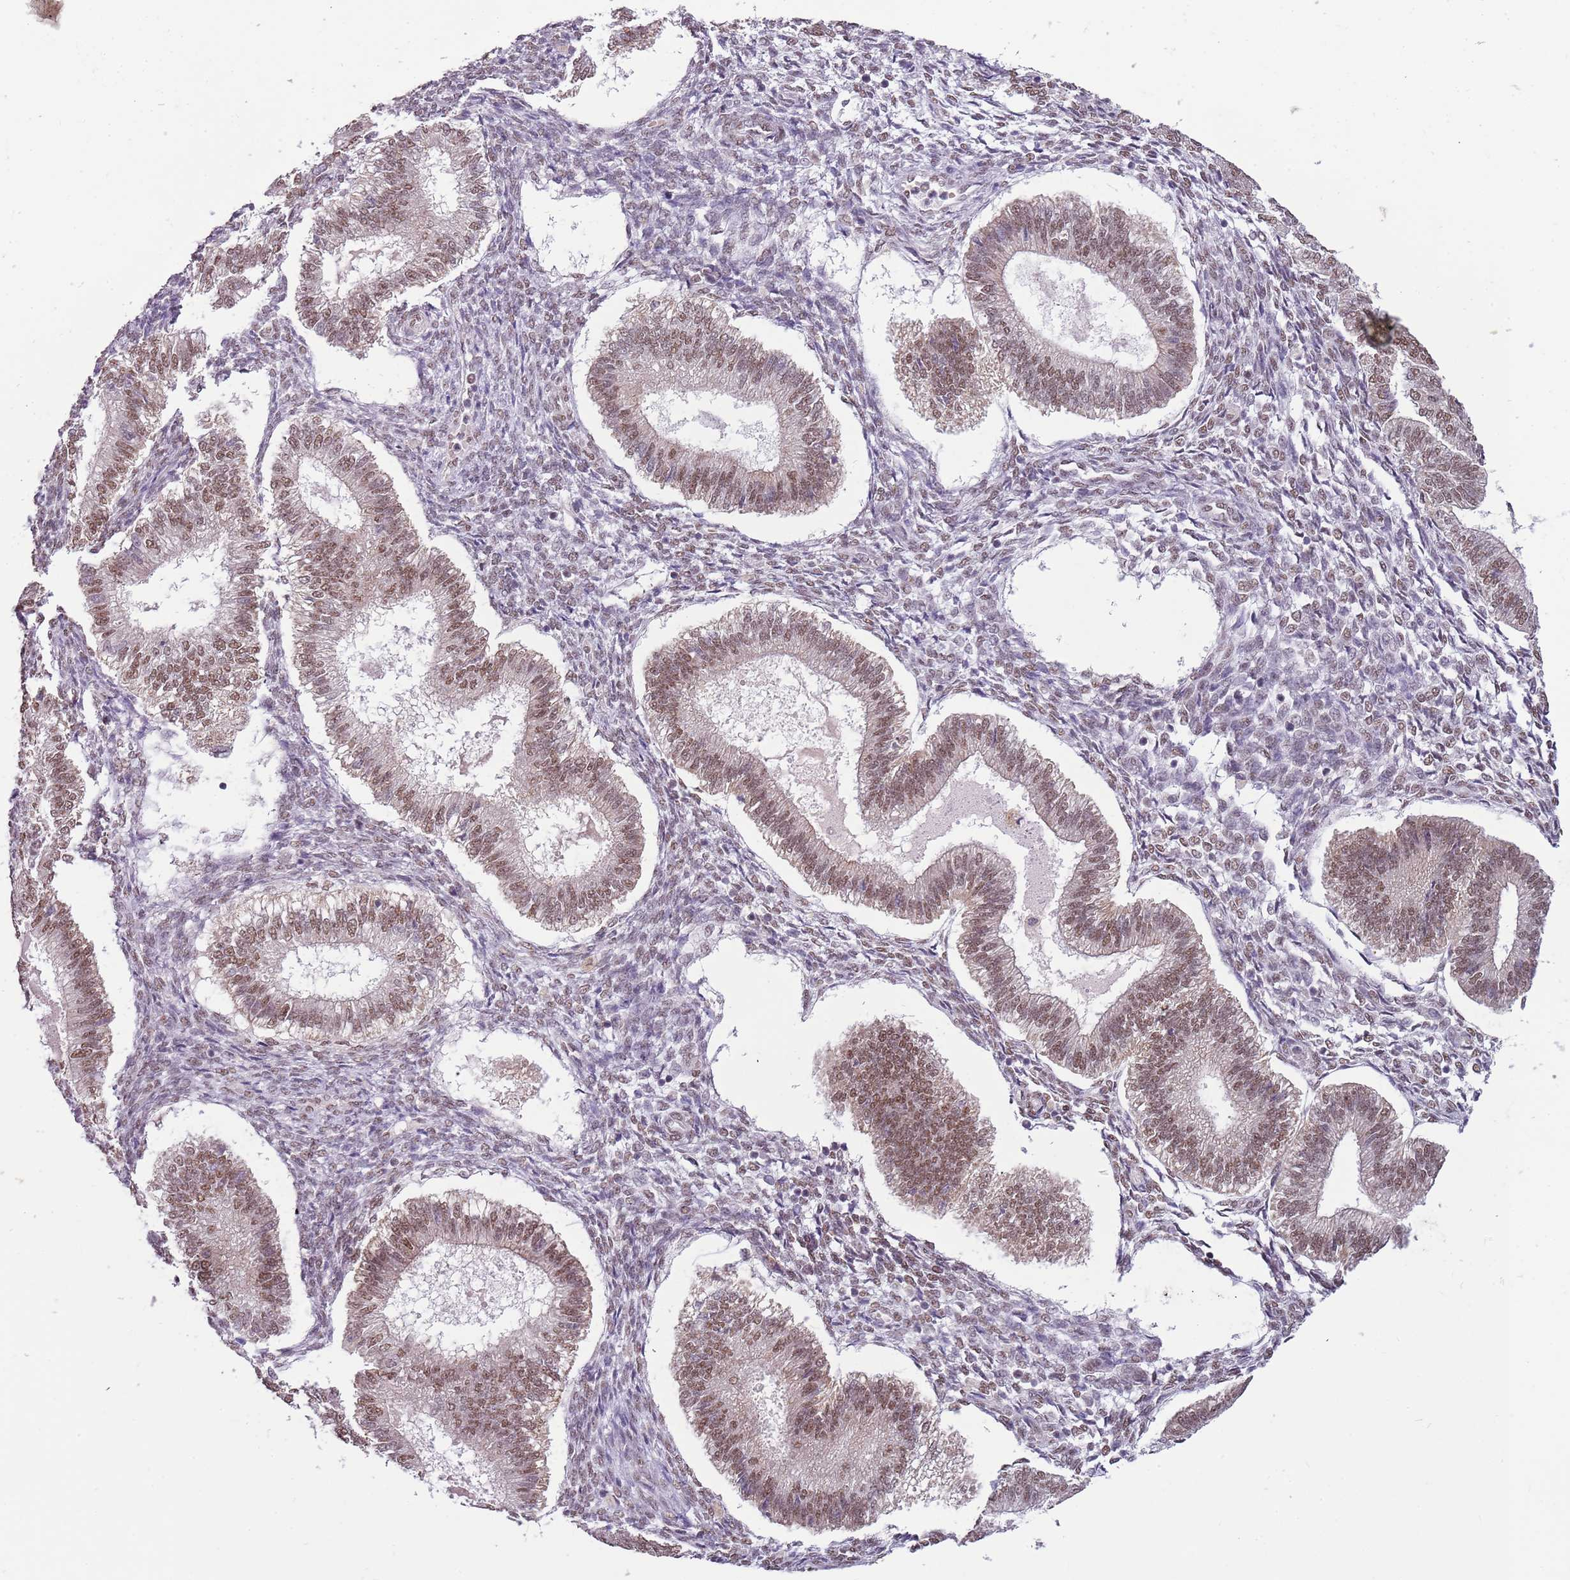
{"staining": {"intensity": "moderate", "quantity": "<25%", "location": "nuclear"}, "tissue": "endometrium", "cell_type": "Cells in endometrial stroma", "image_type": "normal", "snomed": [{"axis": "morphology", "description": "Normal tissue, NOS"}, {"axis": "topography", "description": "Endometrium"}], "caption": "This histopathology image exhibits immunohistochemistry (IHC) staining of benign endometrium, with low moderate nuclear positivity in approximately <25% of cells in endometrial stroma.", "gene": "FAM120AOS", "patient": {"sex": "female", "age": 25}}